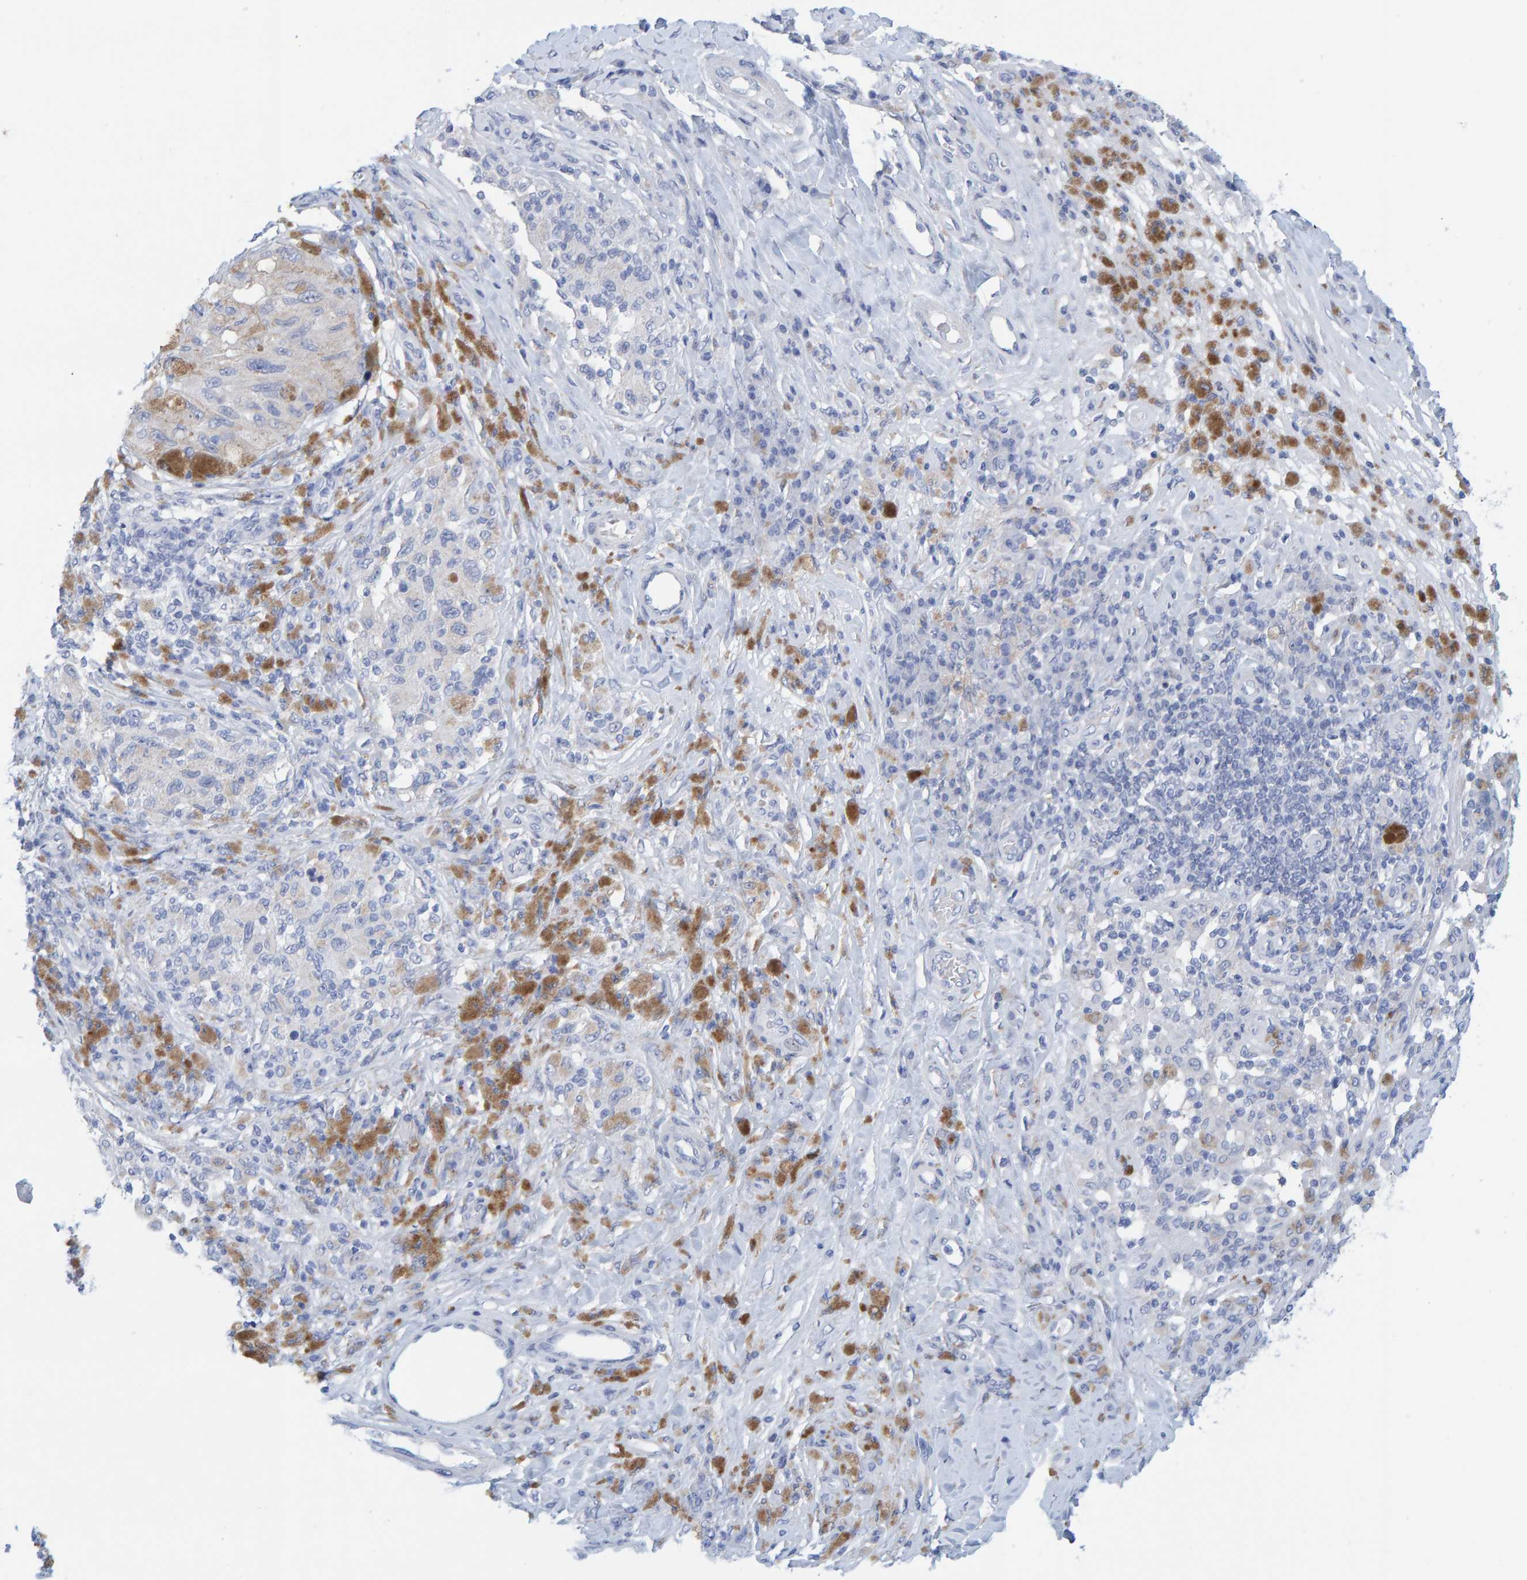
{"staining": {"intensity": "negative", "quantity": "none", "location": "none"}, "tissue": "melanoma", "cell_type": "Tumor cells", "image_type": "cancer", "snomed": [{"axis": "morphology", "description": "Malignant melanoma, NOS"}, {"axis": "topography", "description": "Skin"}], "caption": "DAB (3,3'-diaminobenzidine) immunohistochemical staining of human melanoma shows no significant expression in tumor cells. Nuclei are stained in blue.", "gene": "KLHL11", "patient": {"sex": "female", "age": 73}}